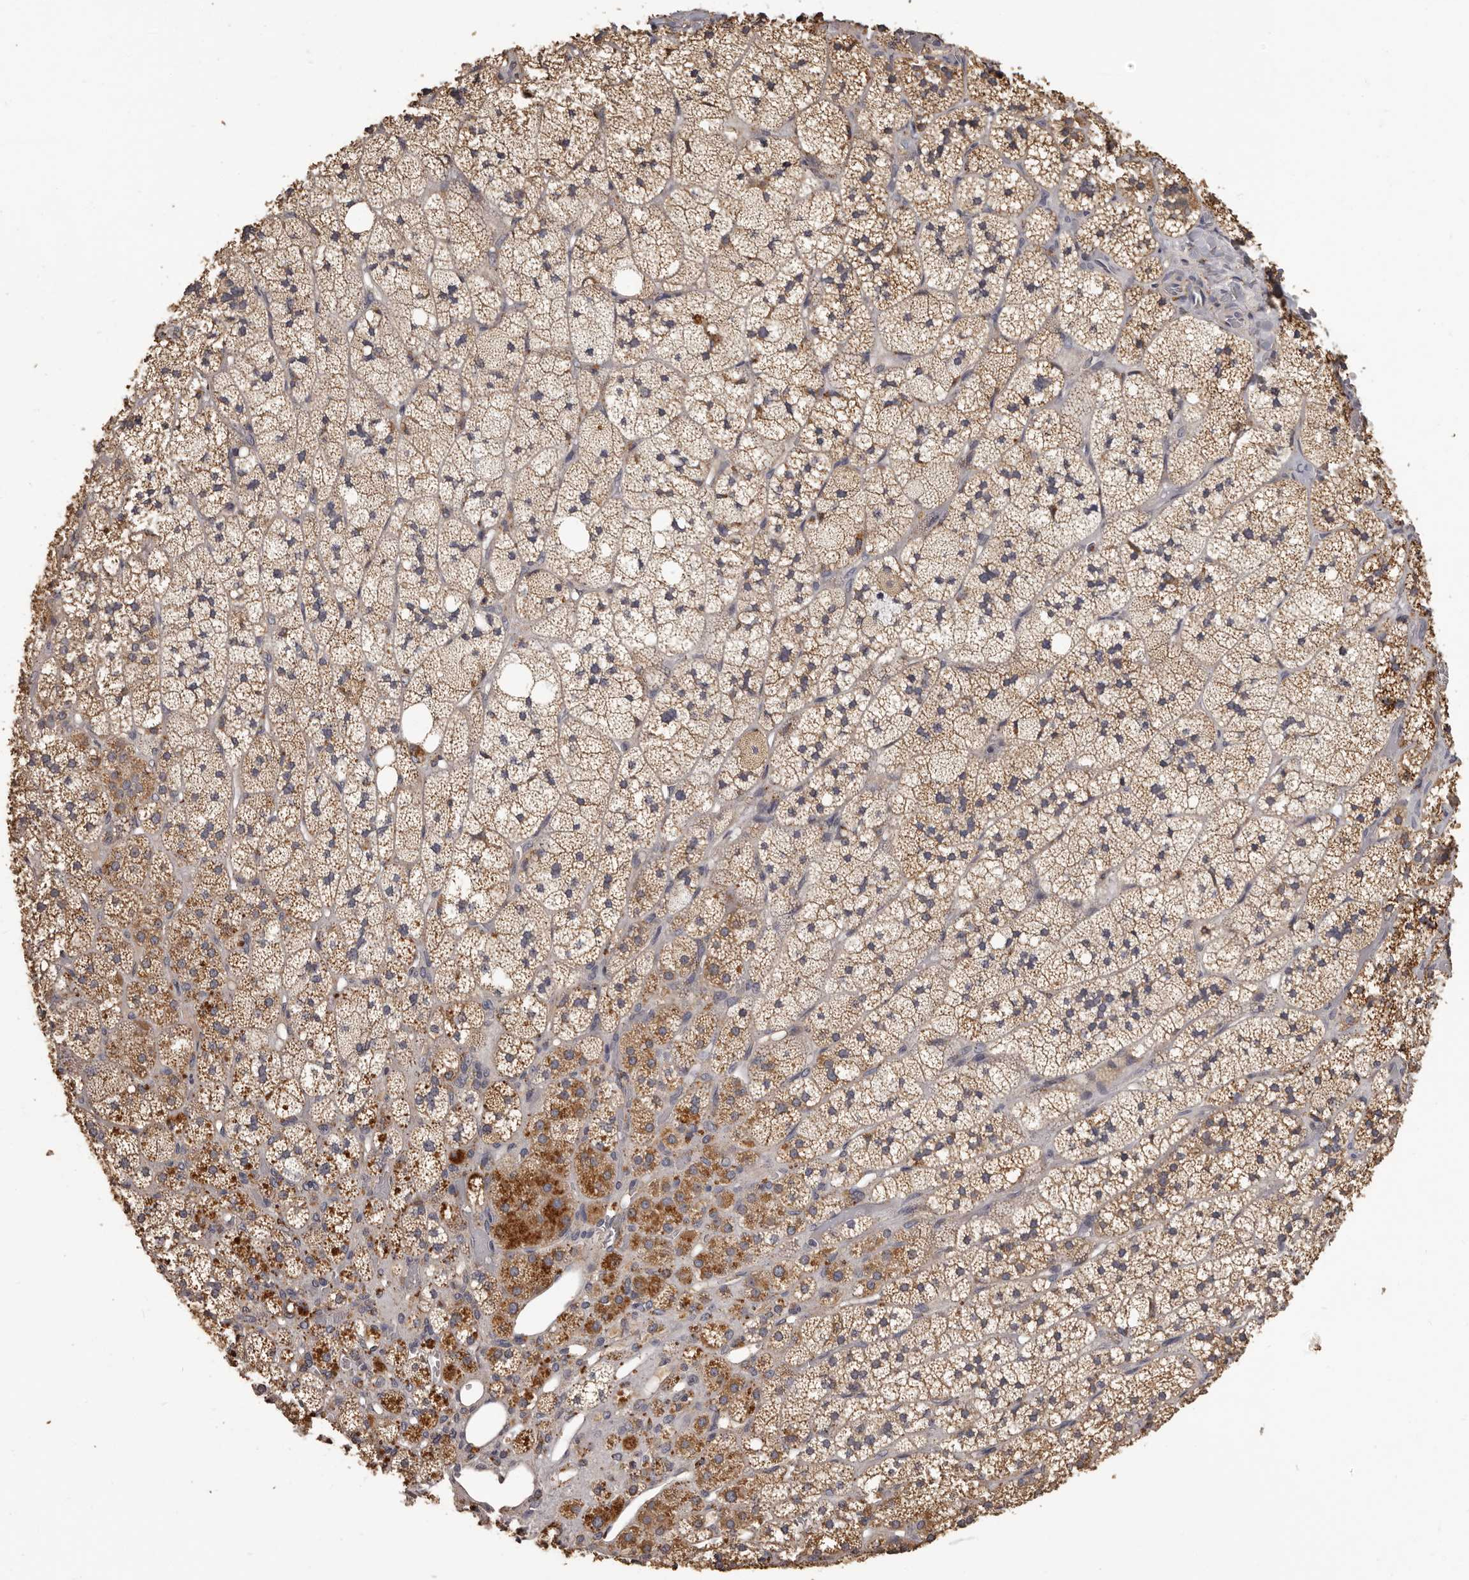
{"staining": {"intensity": "moderate", "quantity": ">75%", "location": "cytoplasmic/membranous"}, "tissue": "adrenal gland", "cell_type": "Glandular cells", "image_type": "normal", "snomed": [{"axis": "morphology", "description": "Normal tissue, NOS"}, {"axis": "topography", "description": "Adrenal gland"}], "caption": "This photomicrograph shows IHC staining of benign adrenal gland, with medium moderate cytoplasmic/membranous expression in about >75% of glandular cells.", "gene": "MGAT5", "patient": {"sex": "male", "age": 61}}